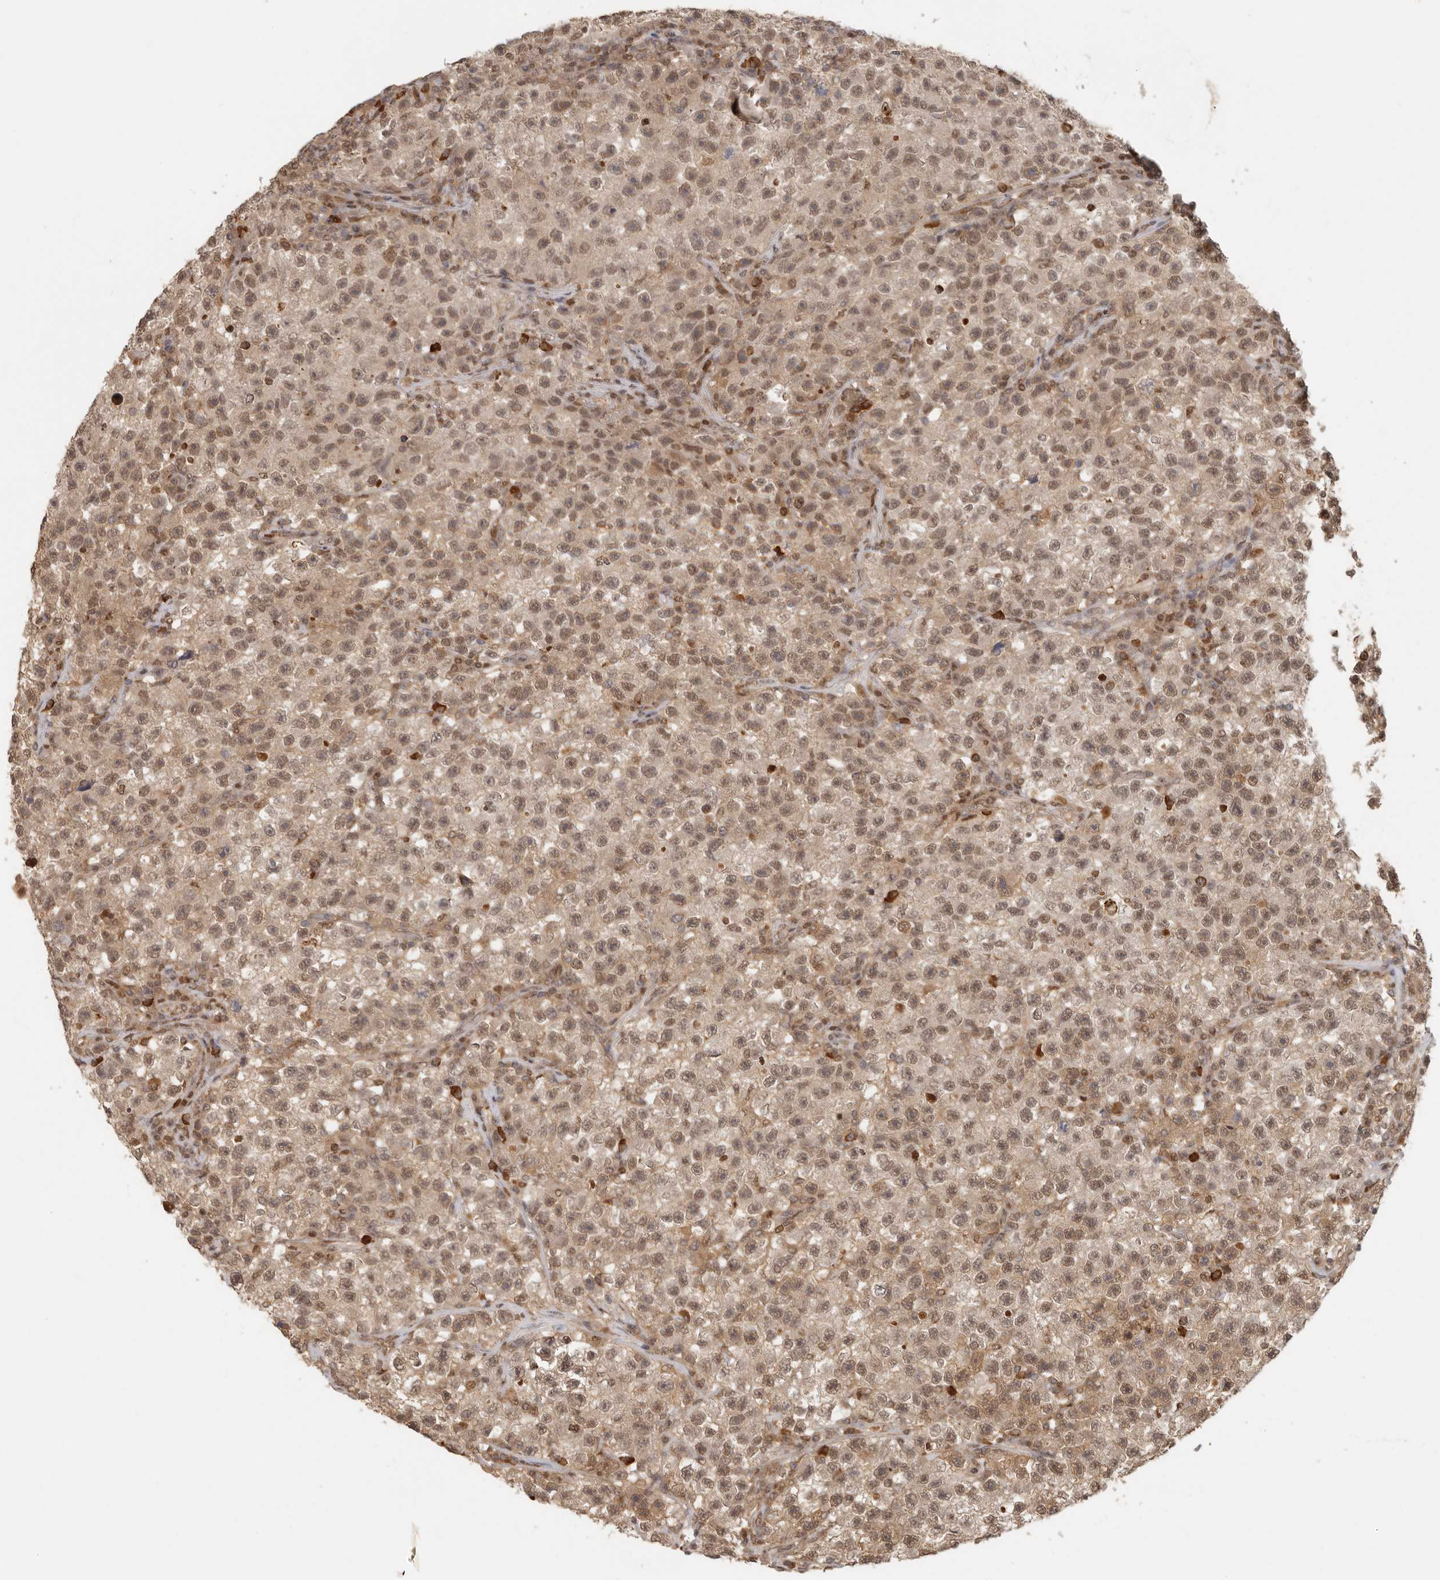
{"staining": {"intensity": "moderate", "quantity": ">75%", "location": "cytoplasmic/membranous,nuclear"}, "tissue": "testis cancer", "cell_type": "Tumor cells", "image_type": "cancer", "snomed": [{"axis": "morphology", "description": "Seminoma, NOS"}, {"axis": "topography", "description": "Testis"}], "caption": "Protein expression analysis of human testis cancer reveals moderate cytoplasmic/membranous and nuclear expression in about >75% of tumor cells.", "gene": "PSMA5", "patient": {"sex": "male", "age": 22}}